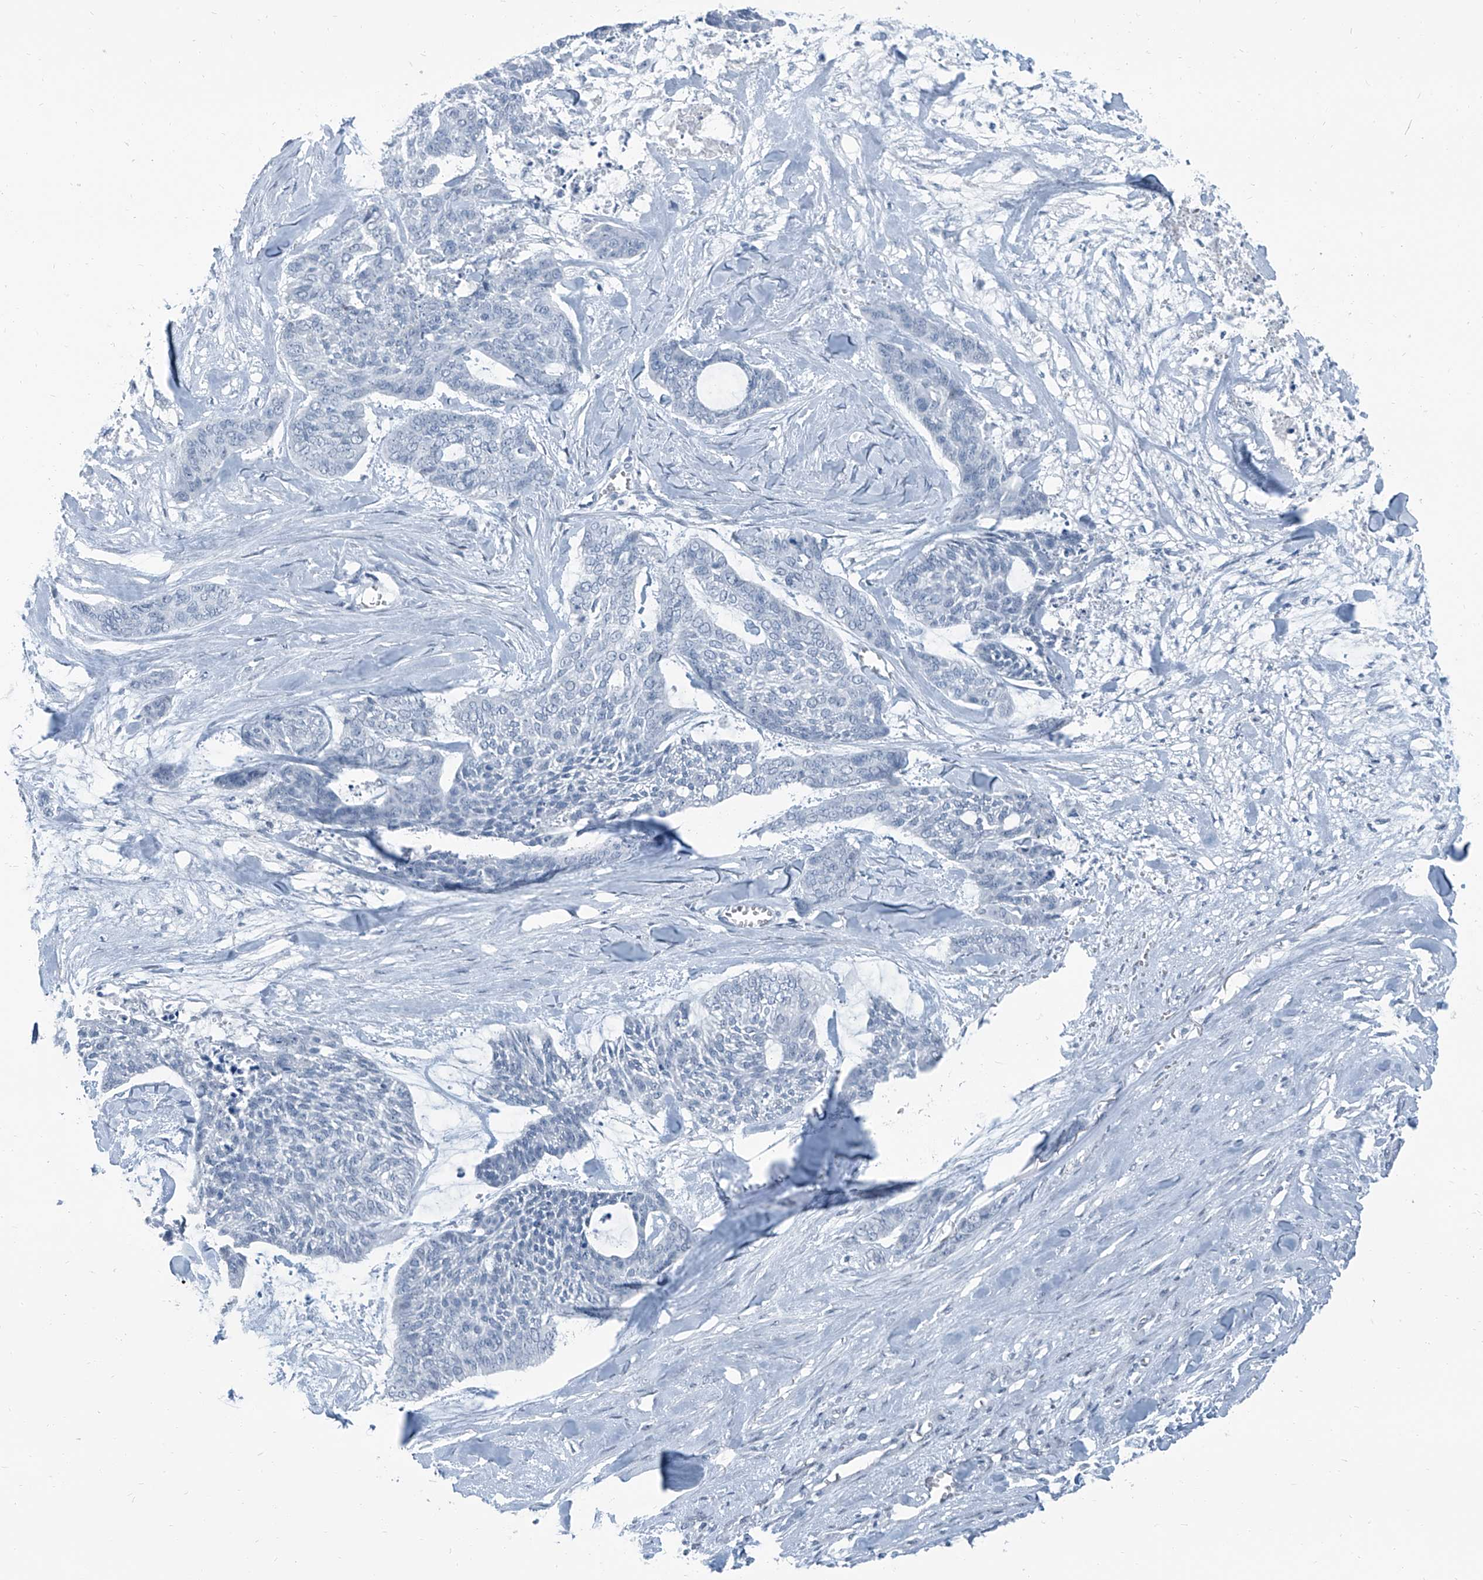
{"staining": {"intensity": "negative", "quantity": "none", "location": "none"}, "tissue": "skin cancer", "cell_type": "Tumor cells", "image_type": "cancer", "snomed": [{"axis": "morphology", "description": "Basal cell carcinoma"}, {"axis": "topography", "description": "Skin"}], "caption": "IHC photomicrograph of neoplastic tissue: skin cancer stained with DAB reveals no significant protein staining in tumor cells.", "gene": "RGN", "patient": {"sex": "female", "age": 64}}